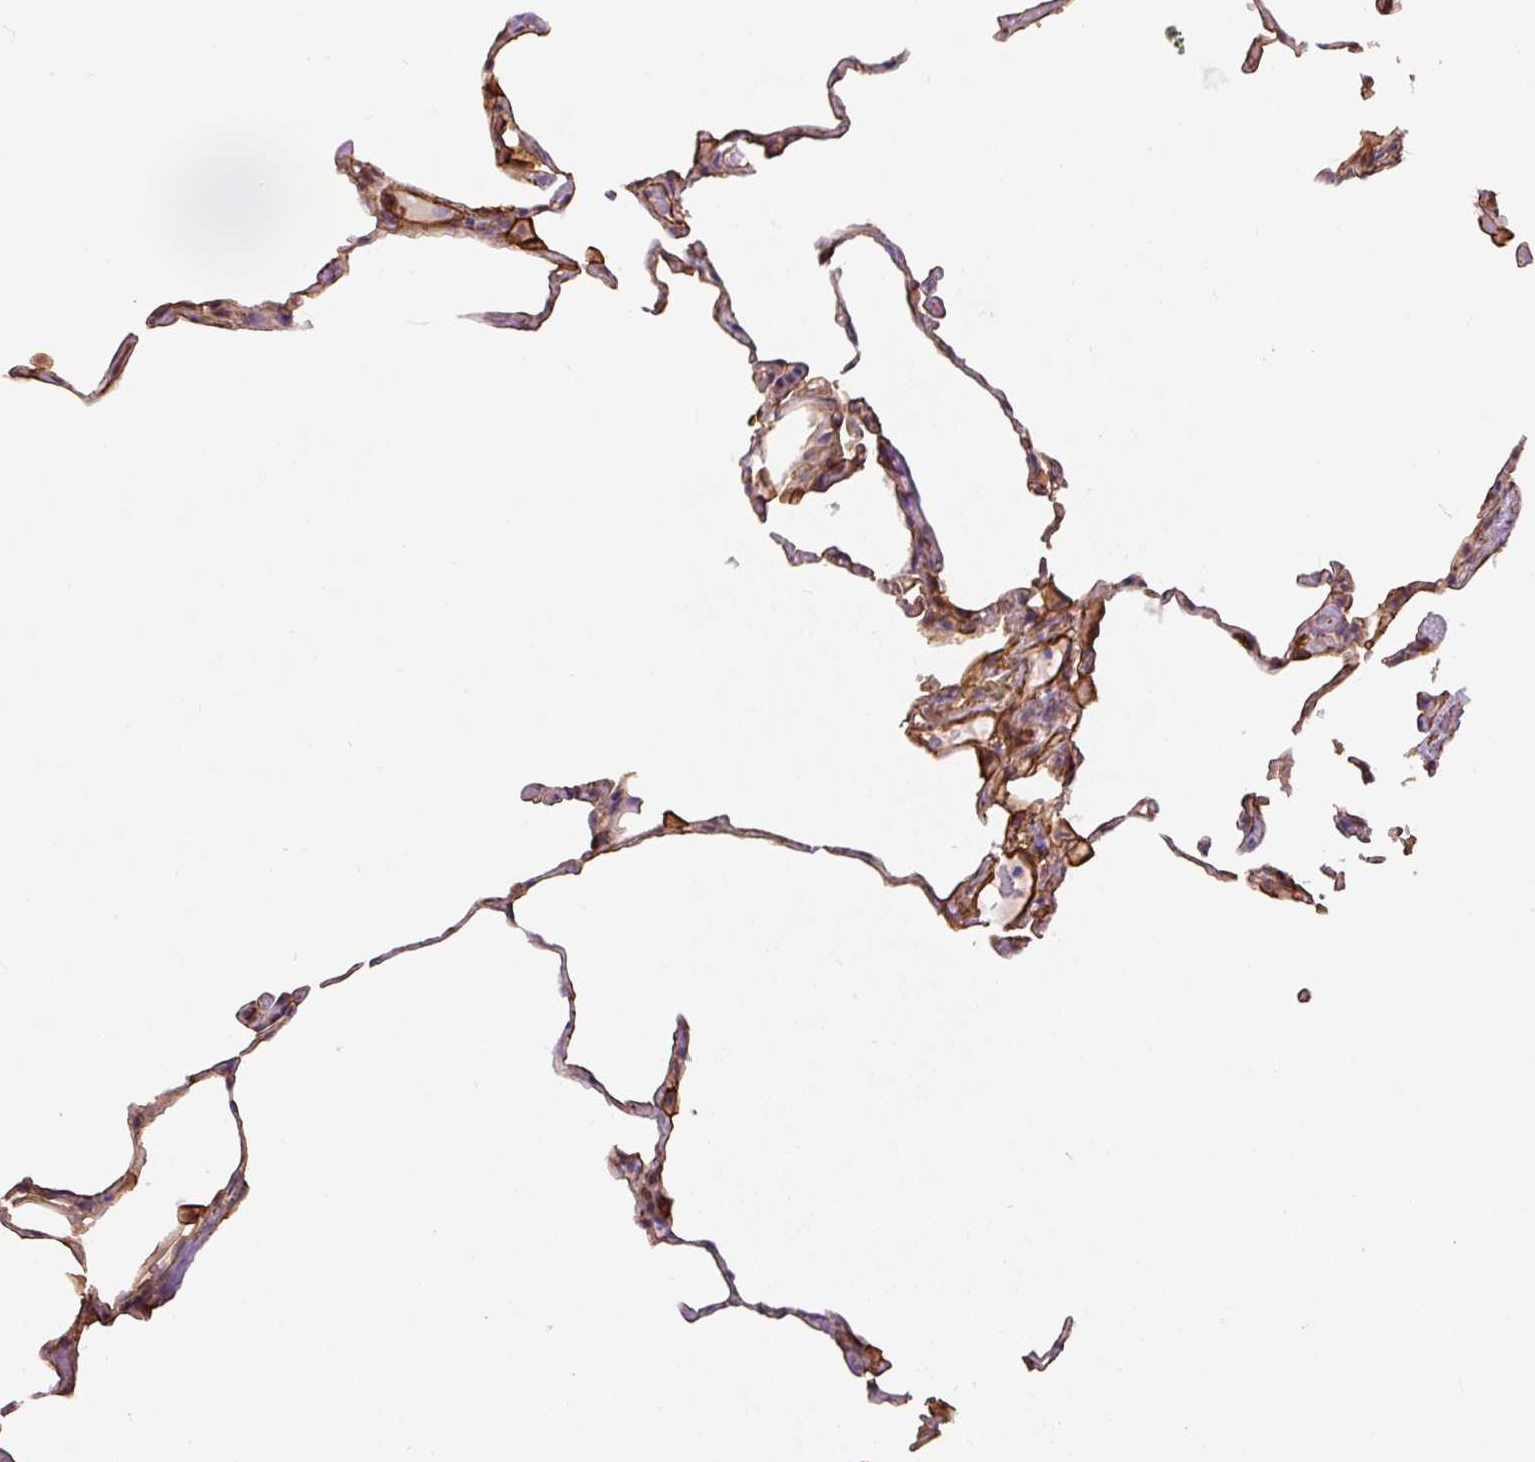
{"staining": {"intensity": "strong", "quantity": "<25%", "location": "cytoplasmic/membranous"}, "tissue": "lung", "cell_type": "Alveolar cells", "image_type": "normal", "snomed": [{"axis": "morphology", "description": "Normal tissue, NOS"}, {"axis": "topography", "description": "Lung"}], "caption": "The immunohistochemical stain highlights strong cytoplasmic/membranous expression in alveolar cells of unremarkable lung.", "gene": "B3GALT5", "patient": {"sex": "female", "age": 57}}